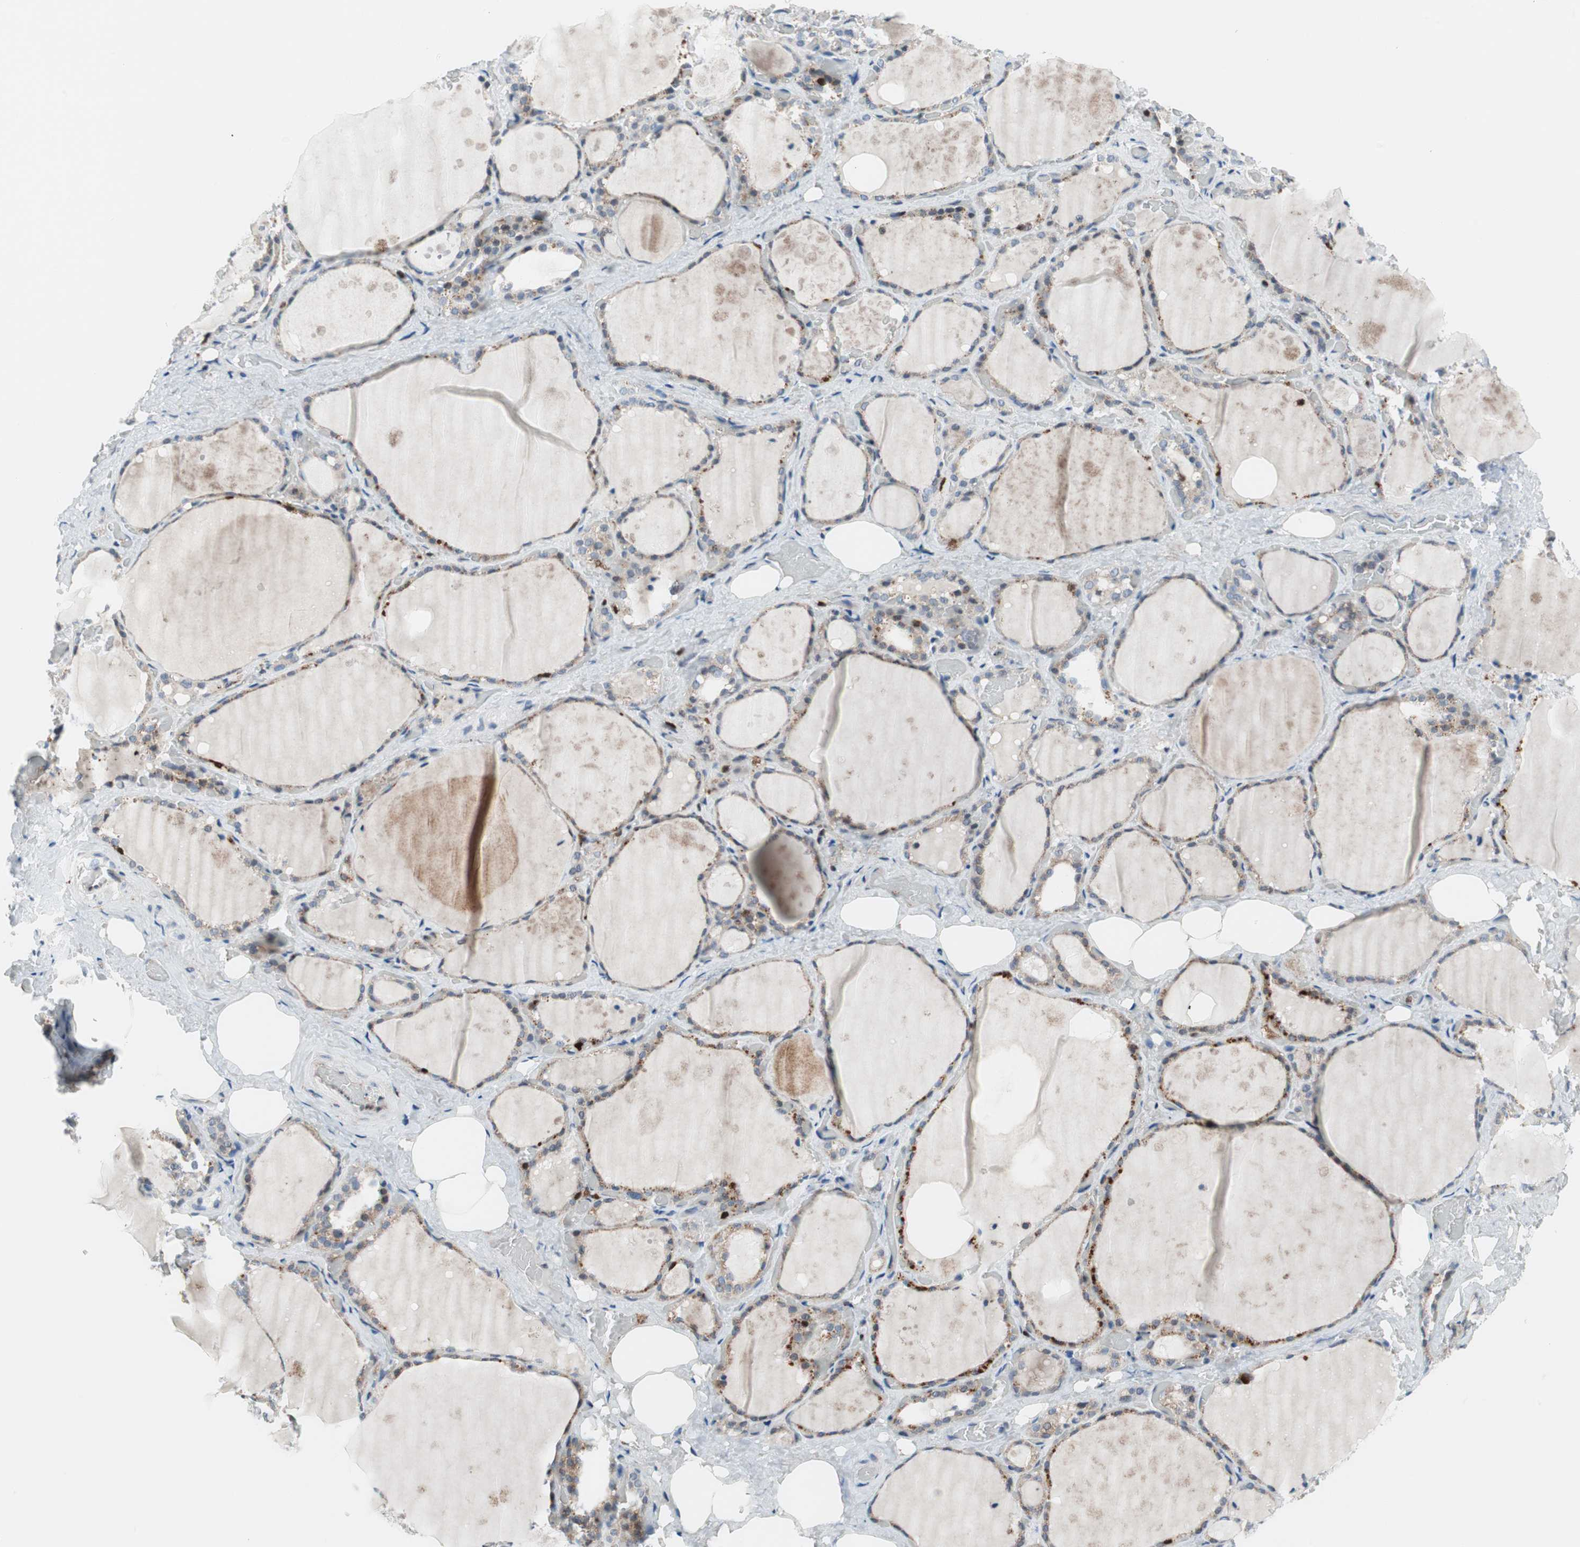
{"staining": {"intensity": "moderate", "quantity": "<25%", "location": "cytoplasmic/membranous,nuclear"}, "tissue": "thyroid gland", "cell_type": "Glandular cells", "image_type": "normal", "snomed": [{"axis": "morphology", "description": "Normal tissue, NOS"}, {"axis": "topography", "description": "Thyroid gland"}], "caption": "Immunohistochemistry (IHC) staining of unremarkable thyroid gland, which displays low levels of moderate cytoplasmic/membranous,nuclear staining in about <25% of glandular cells indicating moderate cytoplasmic/membranous,nuclear protein expression. The staining was performed using DAB (3,3'-diaminobenzidine) (brown) for protein detection and nuclei were counterstained in hematoxylin (blue).", "gene": "RGS10", "patient": {"sex": "male", "age": 61}}